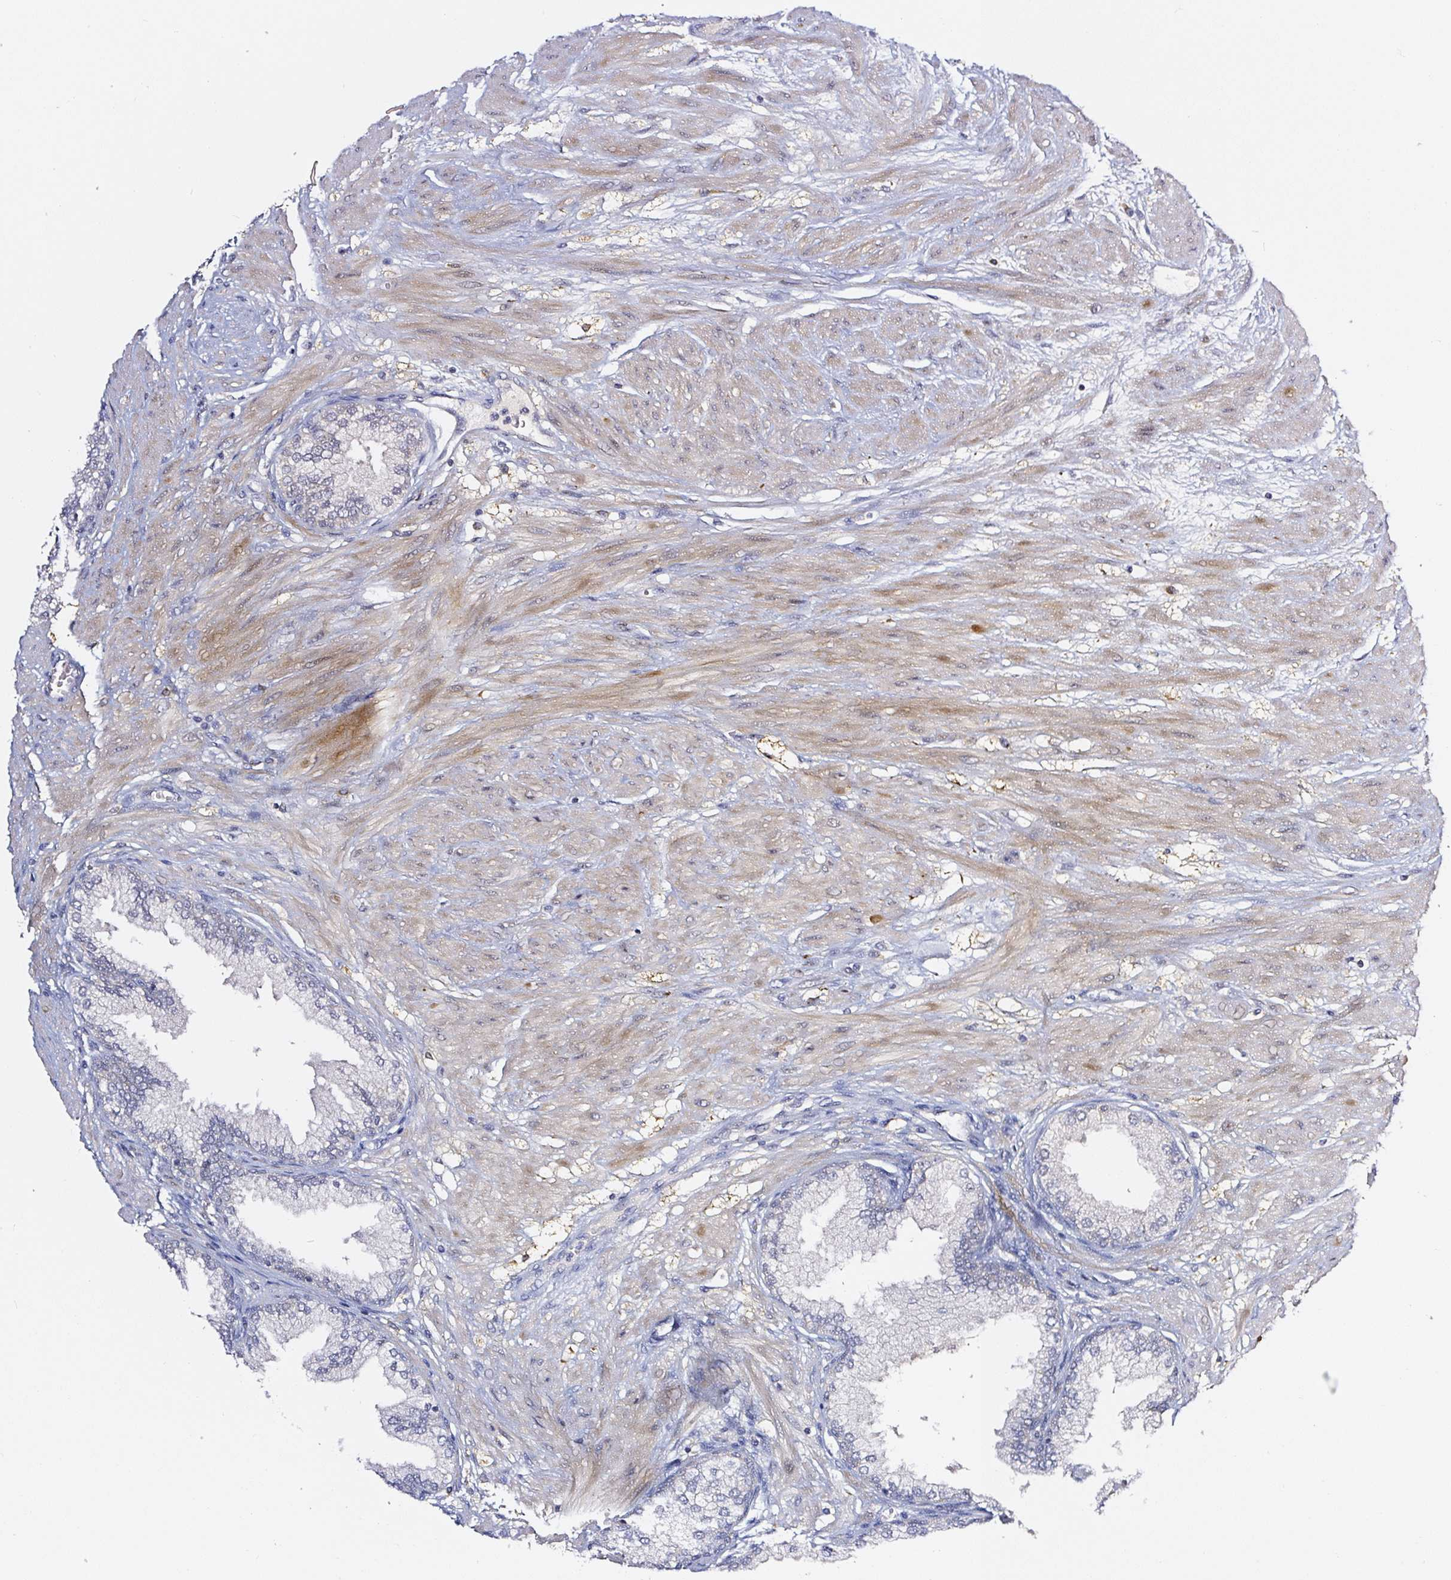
{"staining": {"intensity": "negative", "quantity": "none", "location": "none"}, "tissue": "prostate cancer", "cell_type": "Tumor cells", "image_type": "cancer", "snomed": [{"axis": "morphology", "description": "Adenocarcinoma, High grade"}, {"axis": "topography", "description": "Prostate and seminal vesicle, NOS"}], "caption": "DAB (3,3'-diaminobenzidine) immunohistochemical staining of prostate adenocarcinoma (high-grade) shows no significant expression in tumor cells.", "gene": "PRKAA2", "patient": {"sex": "male", "age": 64}}